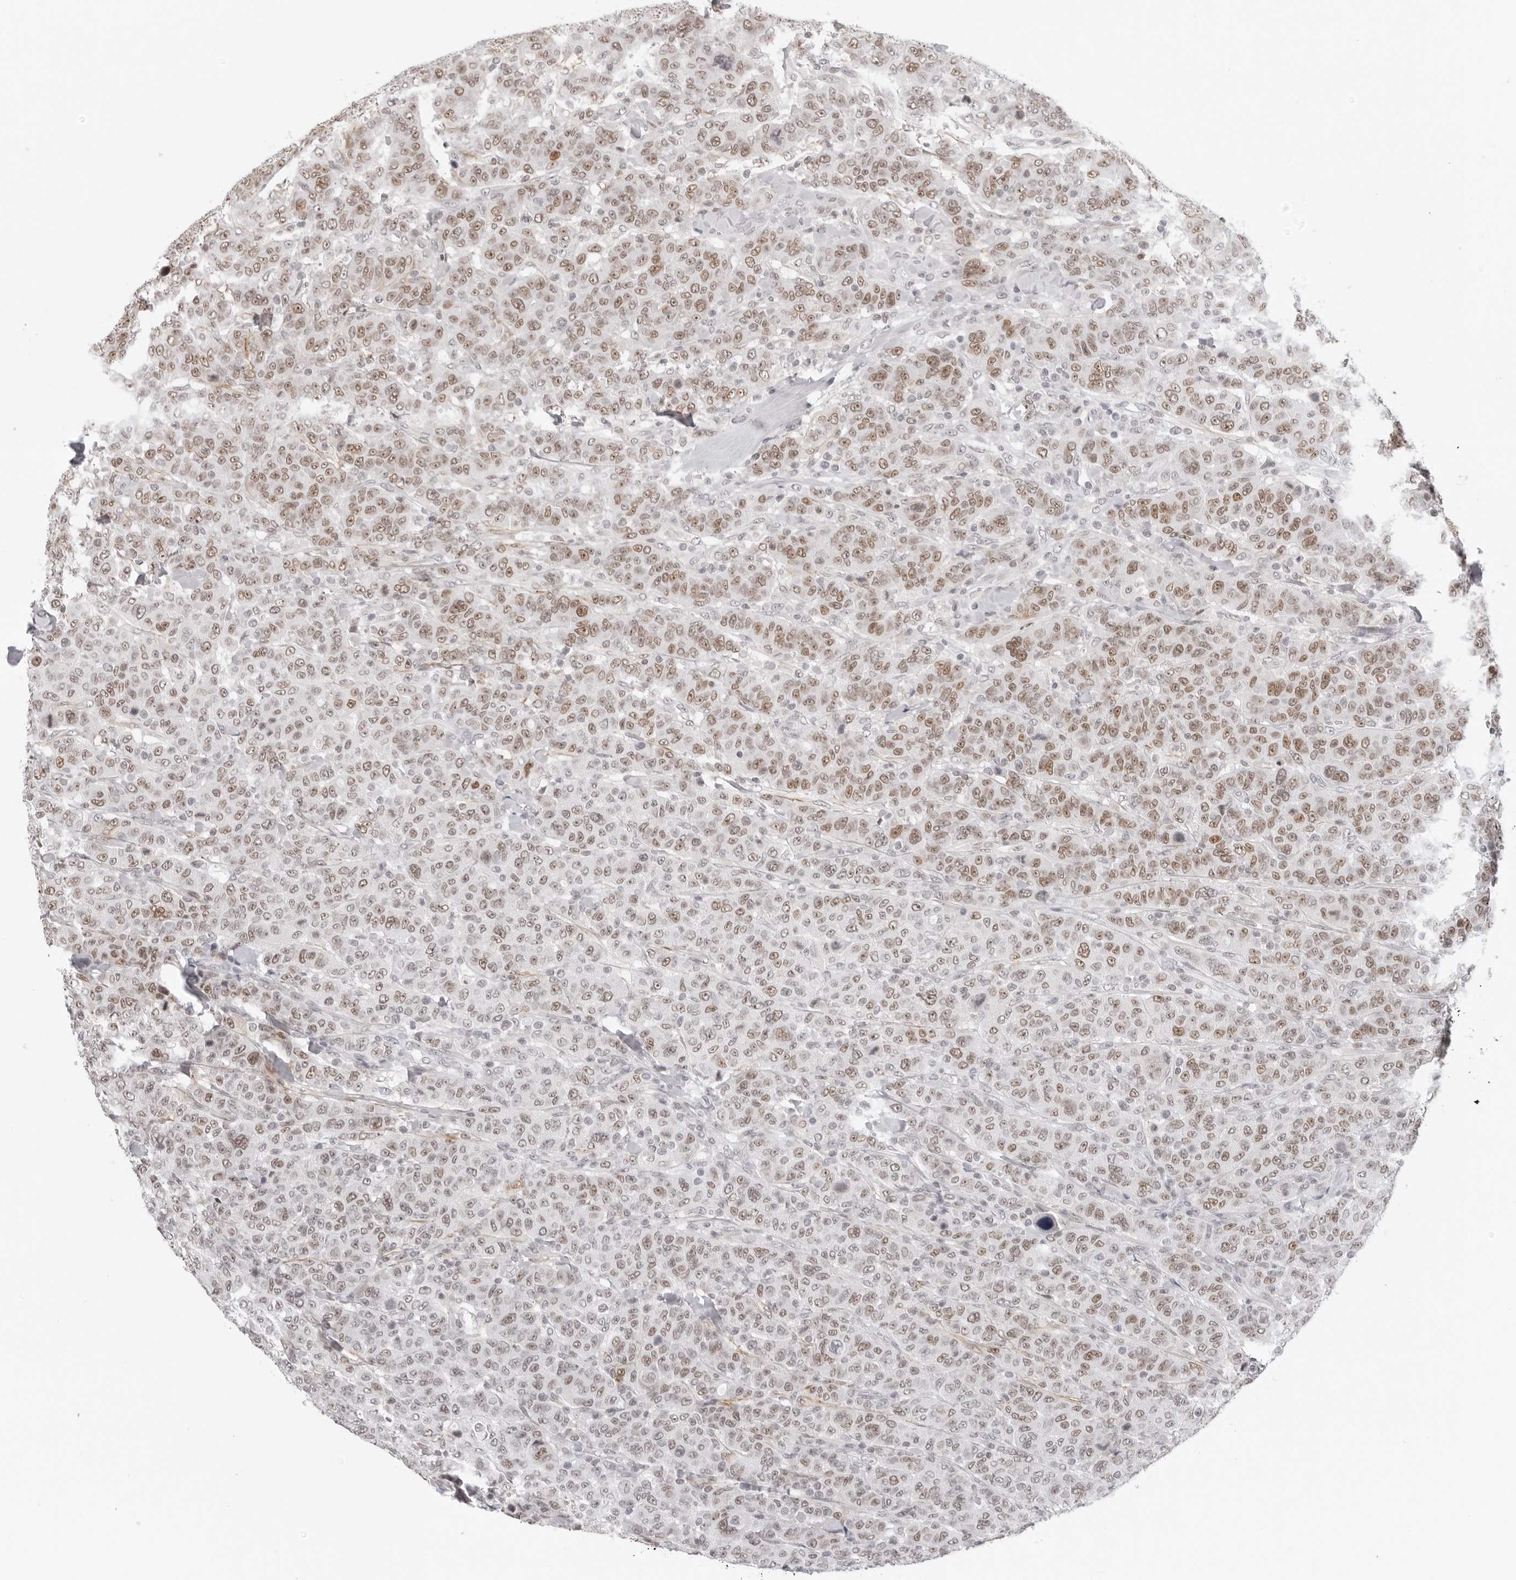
{"staining": {"intensity": "moderate", "quantity": ">75%", "location": "nuclear"}, "tissue": "breast cancer", "cell_type": "Tumor cells", "image_type": "cancer", "snomed": [{"axis": "morphology", "description": "Duct carcinoma"}, {"axis": "topography", "description": "Breast"}], "caption": "A brown stain shows moderate nuclear expression of a protein in human breast cancer tumor cells.", "gene": "MSH6", "patient": {"sex": "female", "age": 37}}